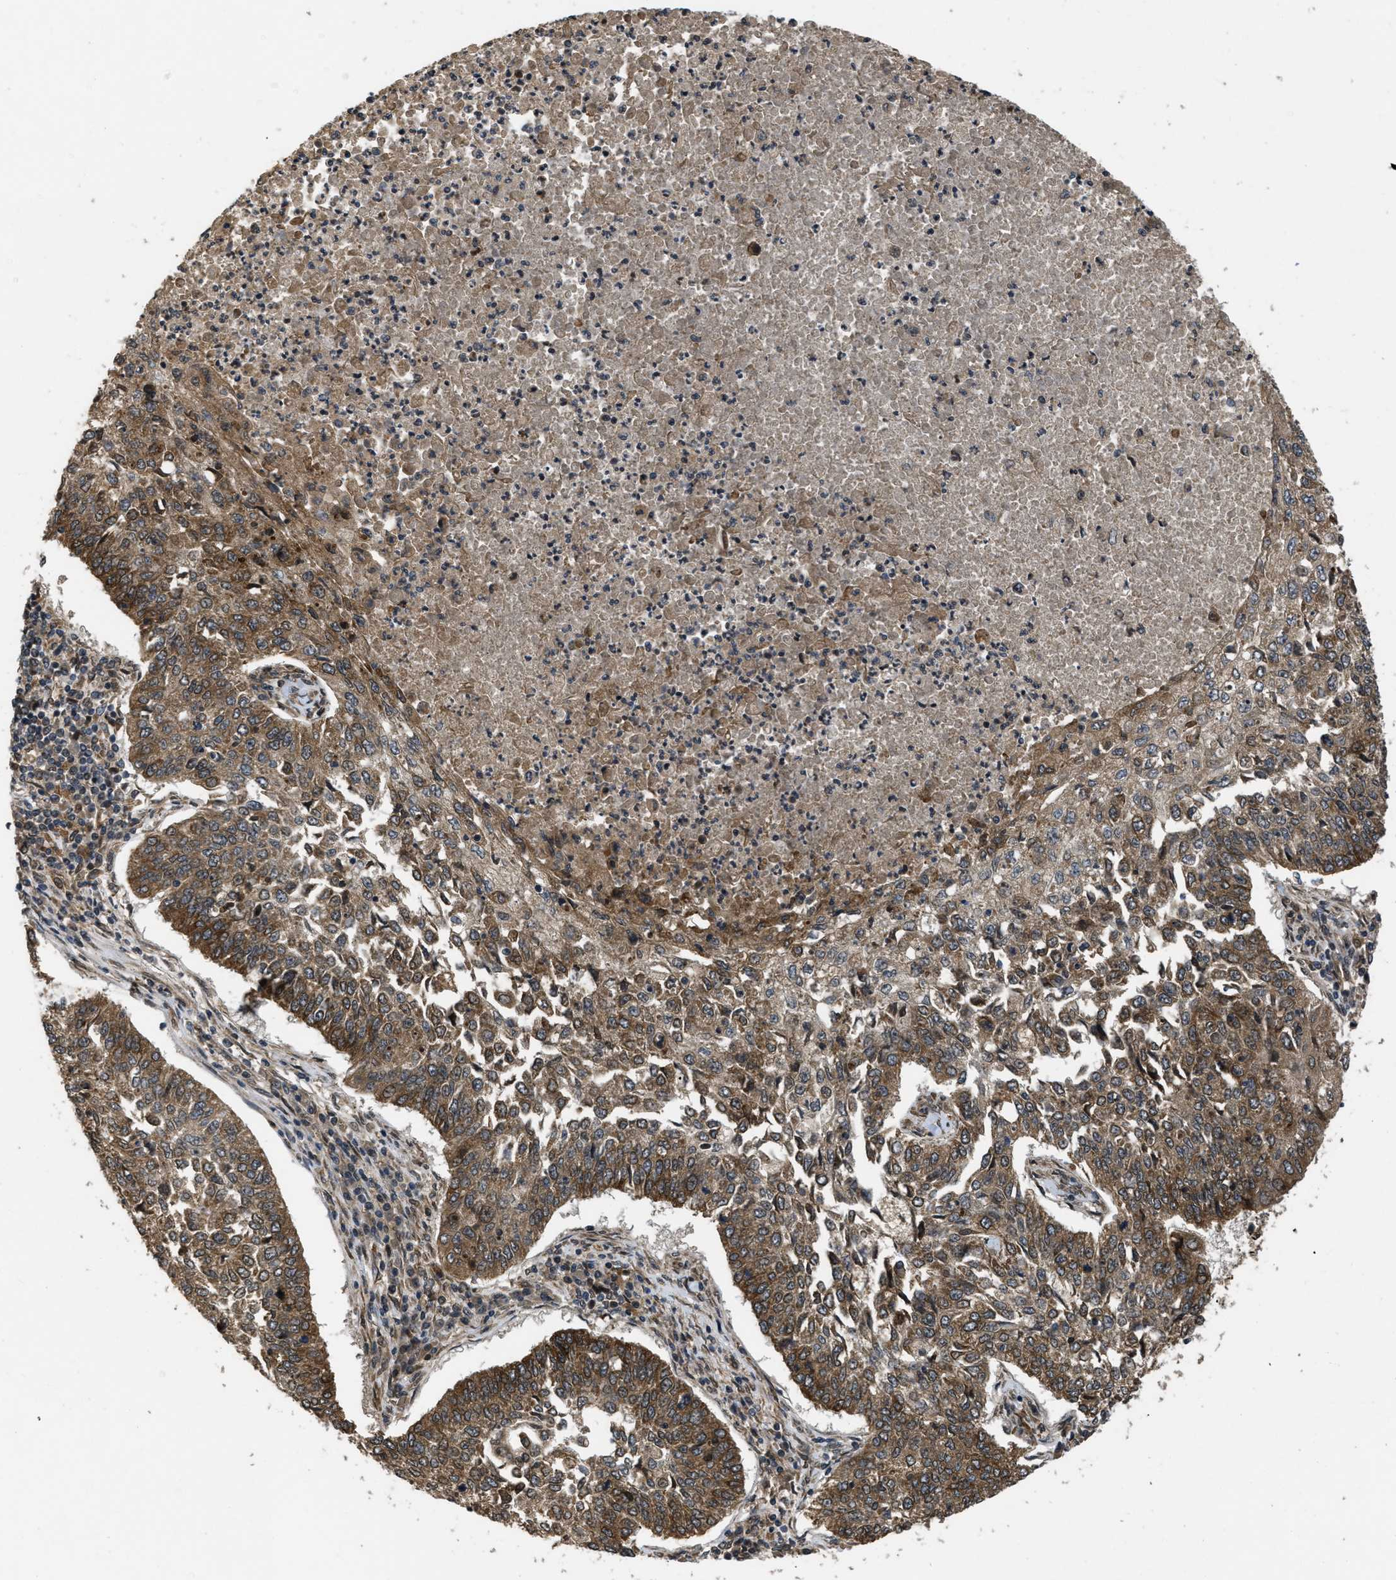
{"staining": {"intensity": "moderate", "quantity": ">75%", "location": "cytoplasmic/membranous"}, "tissue": "lung cancer", "cell_type": "Tumor cells", "image_type": "cancer", "snomed": [{"axis": "morphology", "description": "Normal tissue, NOS"}, {"axis": "morphology", "description": "Squamous cell carcinoma, NOS"}, {"axis": "topography", "description": "Cartilage tissue"}, {"axis": "topography", "description": "Bronchus"}, {"axis": "topography", "description": "Lung"}], "caption": "Human lung cancer (squamous cell carcinoma) stained with a brown dye displays moderate cytoplasmic/membranous positive staining in about >75% of tumor cells.", "gene": "SPTLC1", "patient": {"sex": "female", "age": 49}}